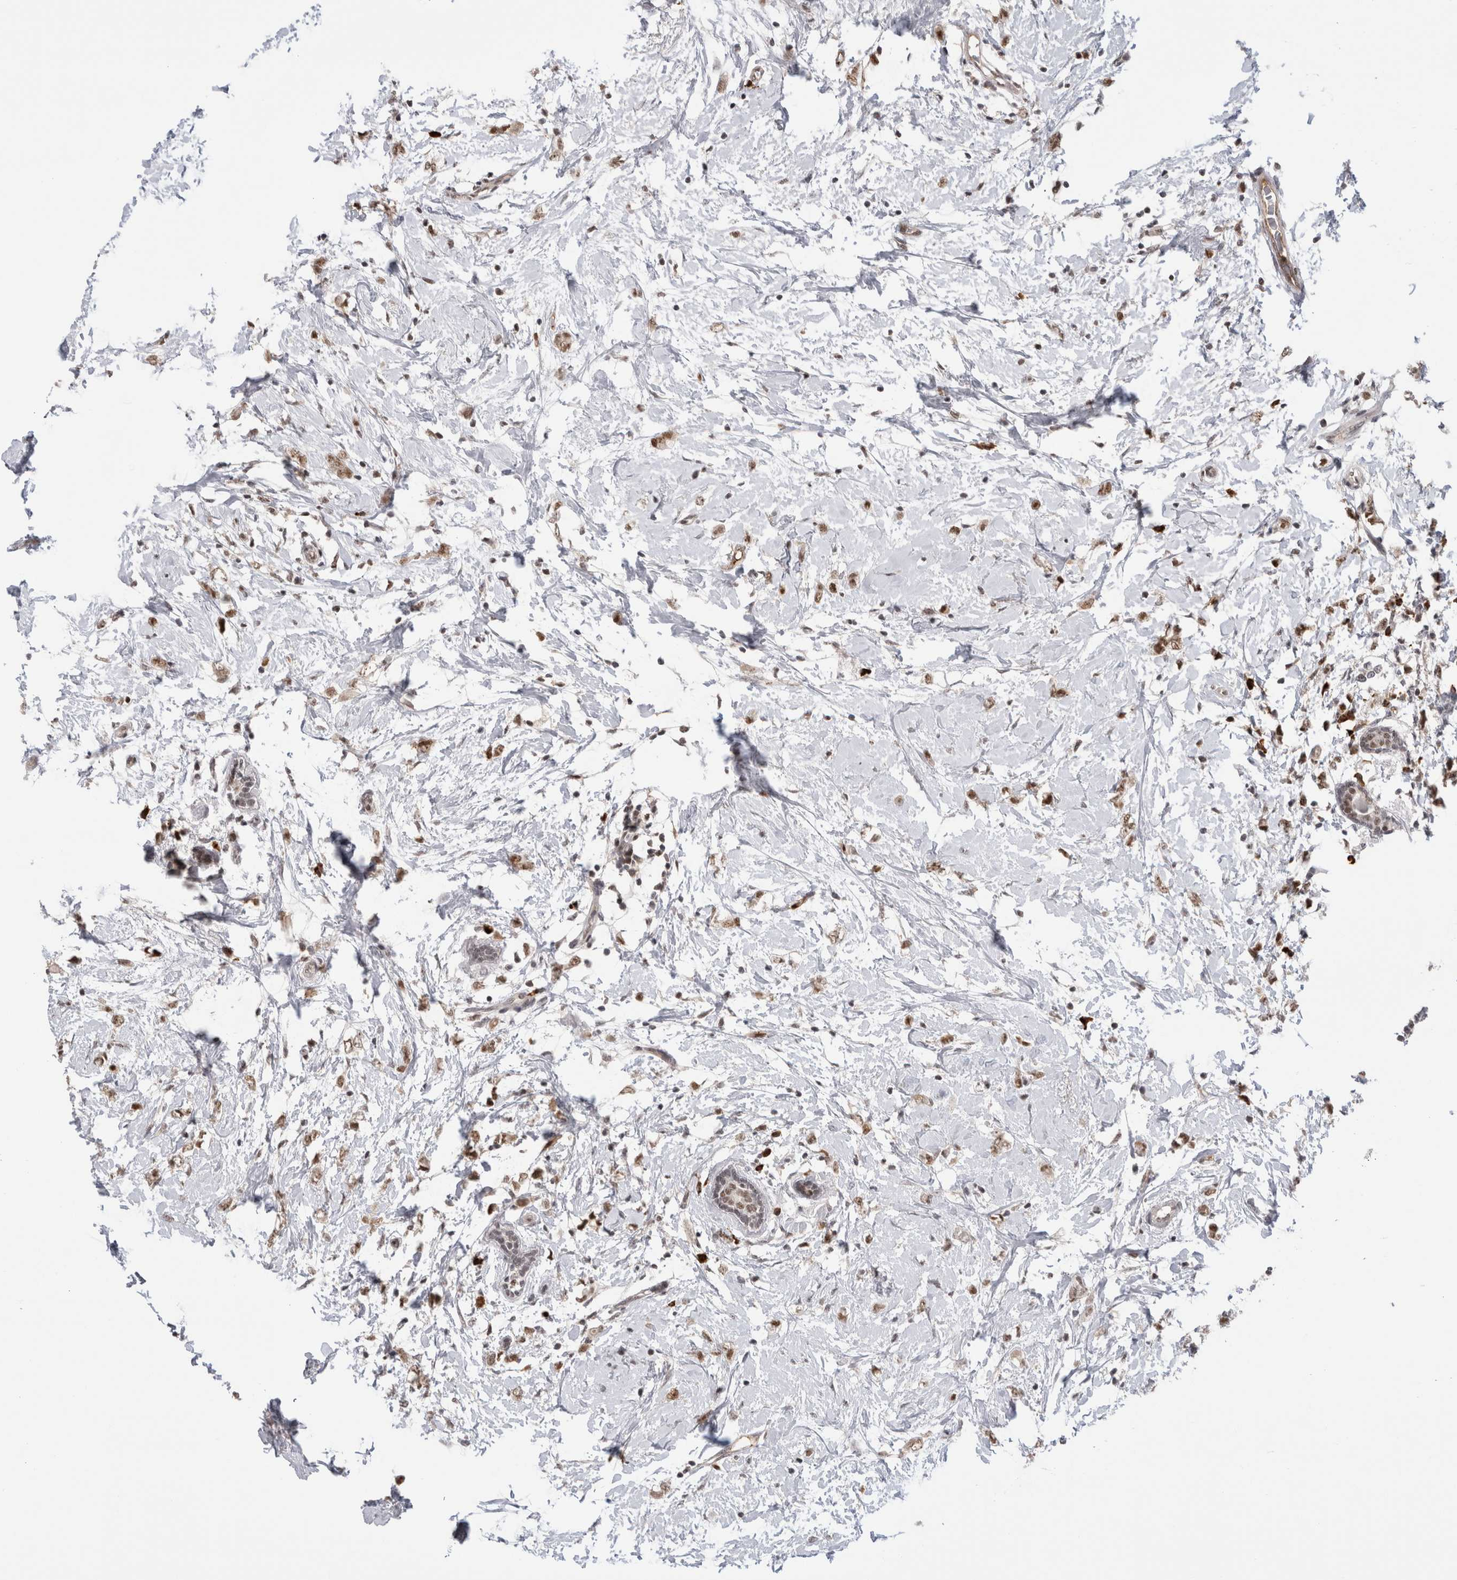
{"staining": {"intensity": "moderate", "quantity": ">75%", "location": "nuclear"}, "tissue": "breast cancer", "cell_type": "Tumor cells", "image_type": "cancer", "snomed": [{"axis": "morphology", "description": "Normal tissue, NOS"}, {"axis": "morphology", "description": "Lobular carcinoma"}, {"axis": "topography", "description": "Breast"}], "caption": "Immunohistochemical staining of lobular carcinoma (breast) displays moderate nuclear protein positivity in about >75% of tumor cells.", "gene": "ZNF24", "patient": {"sex": "female", "age": 47}}